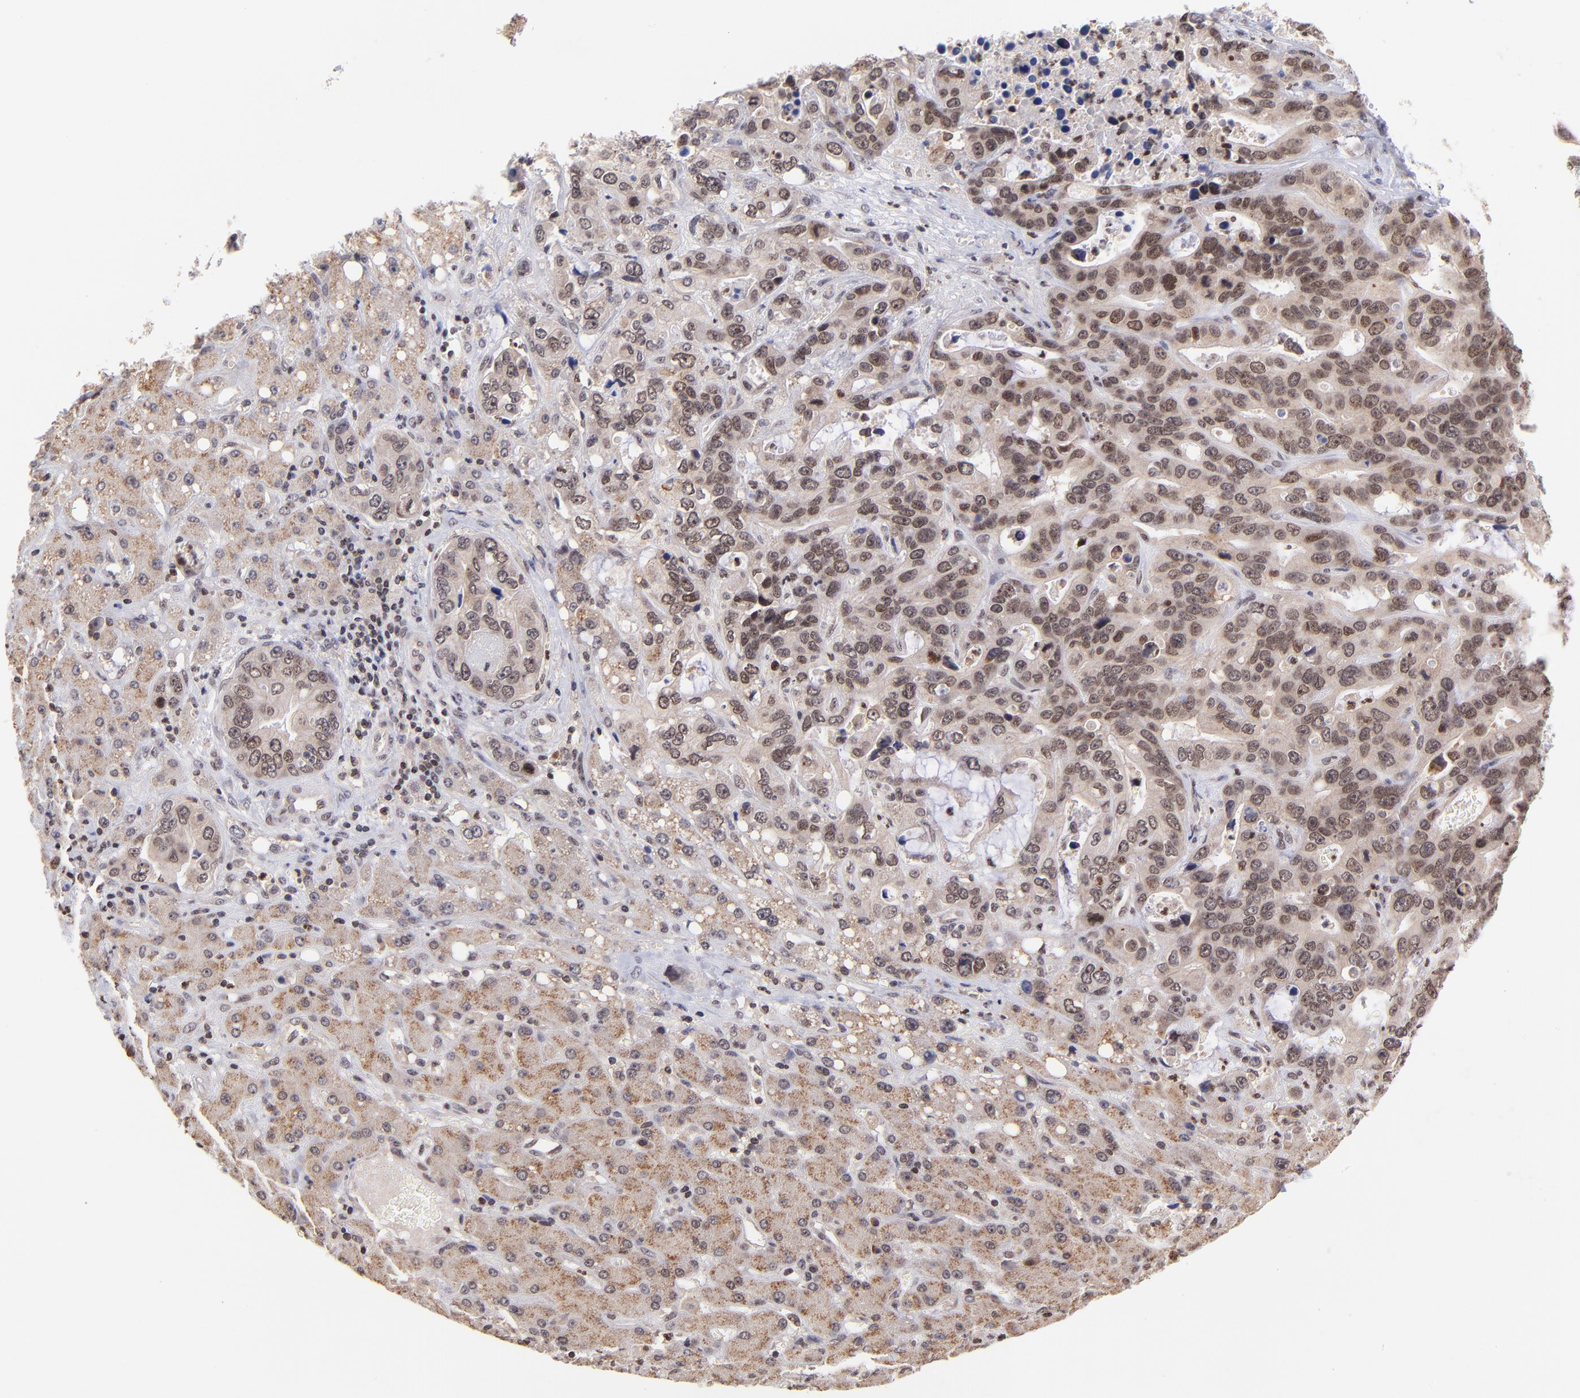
{"staining": {"intensity": "moderate", "quantity": ">75%", "location": "cytoplasmic/membranous,nuclear"}, "tissue": "liver cancer", "cell_type": "Tumor cells", "image_type": "cancer", "snomed": [{"axis": "morphology", "description": "Cholangiocarcinoma"}, {"axis": "topography", "description": "Liver"}], "caption": "Immunohistochemistry (IHC) of cholangiocarcinoma (liver) shows medium levels of moderate cytoplasmic/membranous and nuclear staining in about >75% of tumor cells.", "gene": "WDR25", "patient": {"sex": "female", "age": 65}}